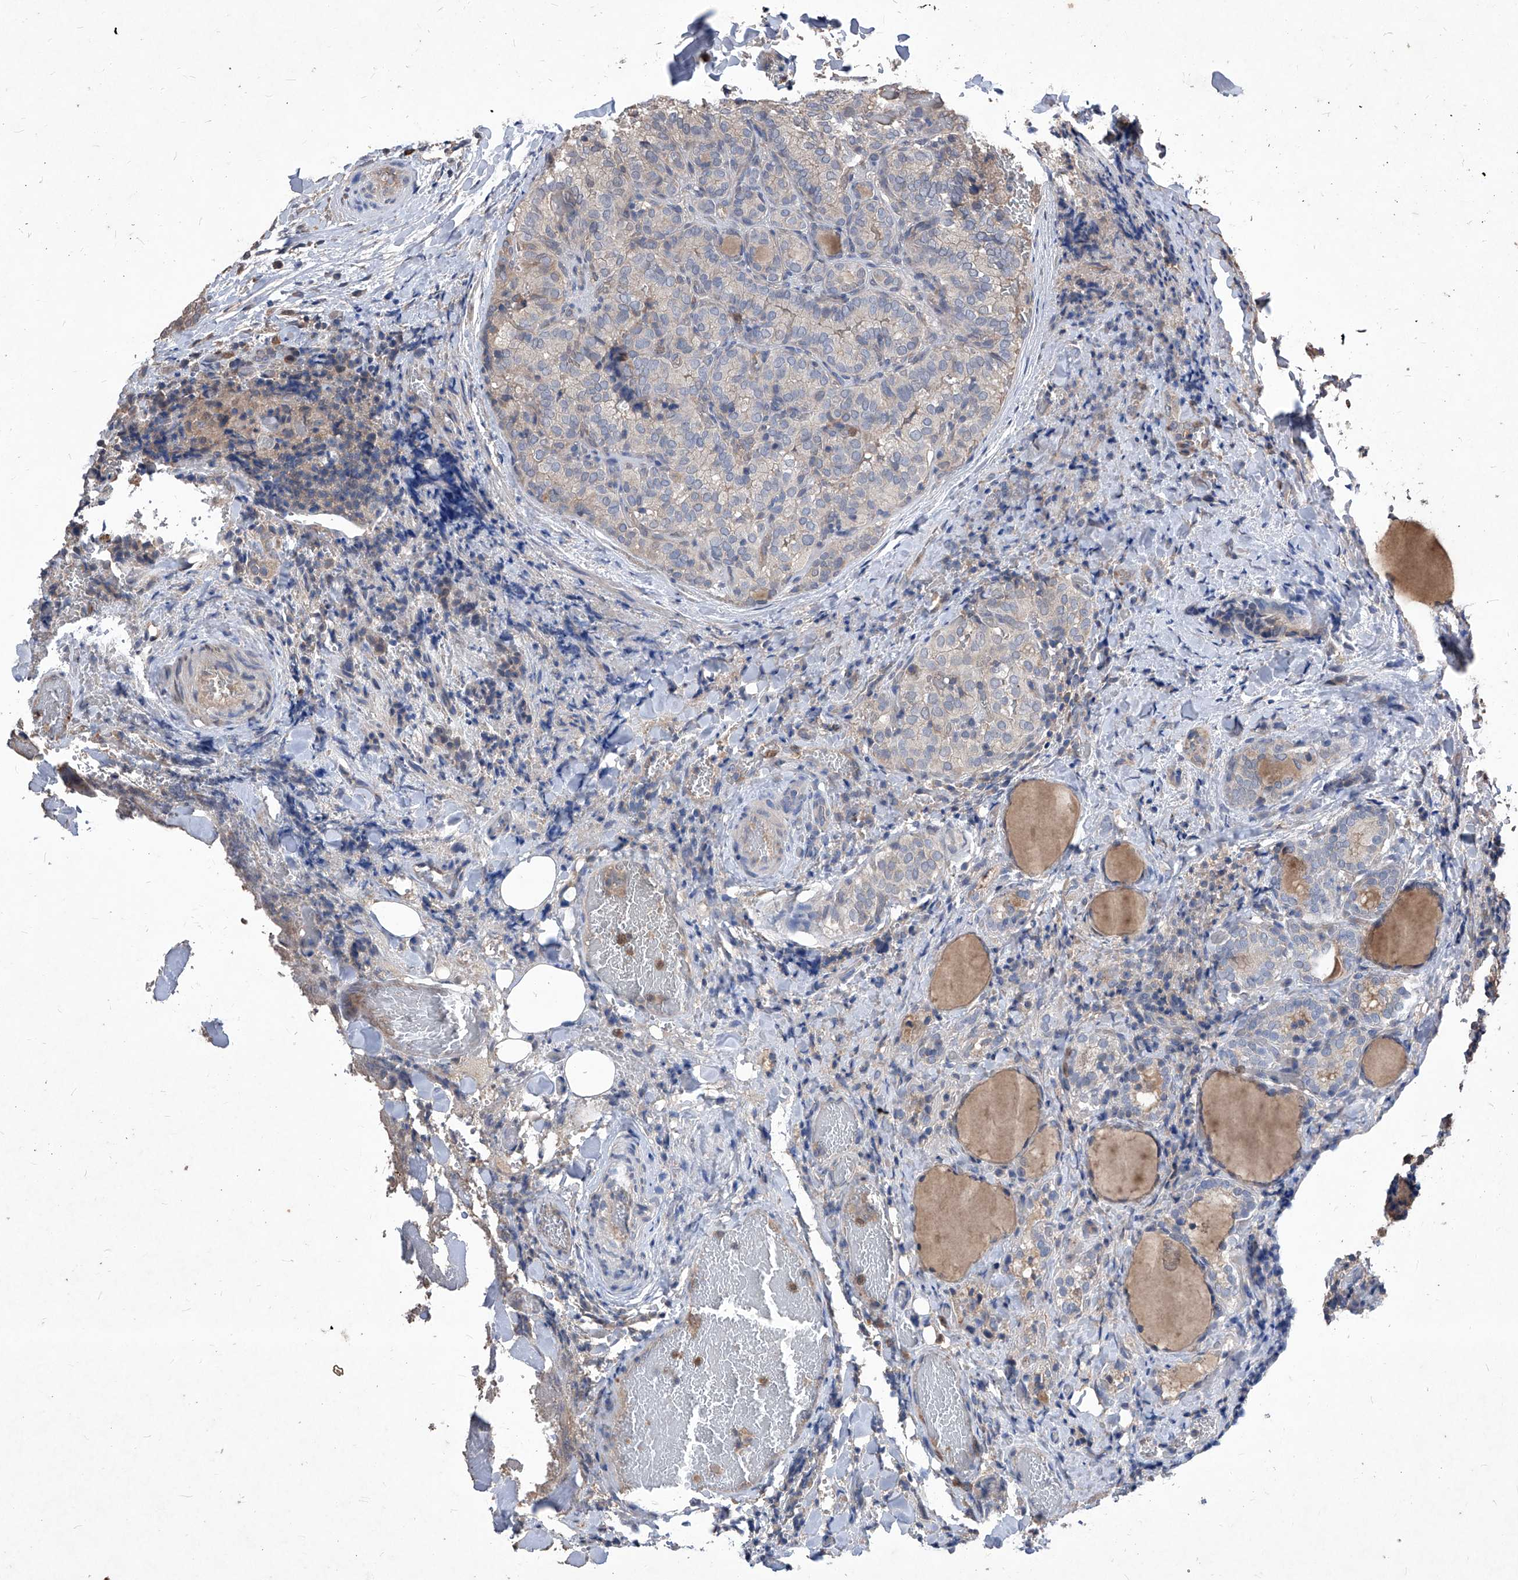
{"staining": {"intensity": "weak", "quantity": "<25%", "location": "cytoplasmic/membranous"}, "tissue": "thyroid cancer", "cell_type": "Tumor cells", "image_type": "cancer", "snomed": [{"axis": "morphology", "description": "Normal tissue, NOS"}, {"axis": "morphology", "description": "Papillary adenocarcinoma, NOS"}, {"axis": "topography", "description": "Thyroid gland"}], "caption": "The histopathology image demonstrates no staining of tumor cells in thyroid papillary adenocarcinoma. Brightfield microscopy of immunohistochemistry (IHC) stained with DAB (brown) and hematoxylin (blue), captured at high magnification.", "gene": "SYNGR1", "patient": {"sex": "female", "age": 30}}